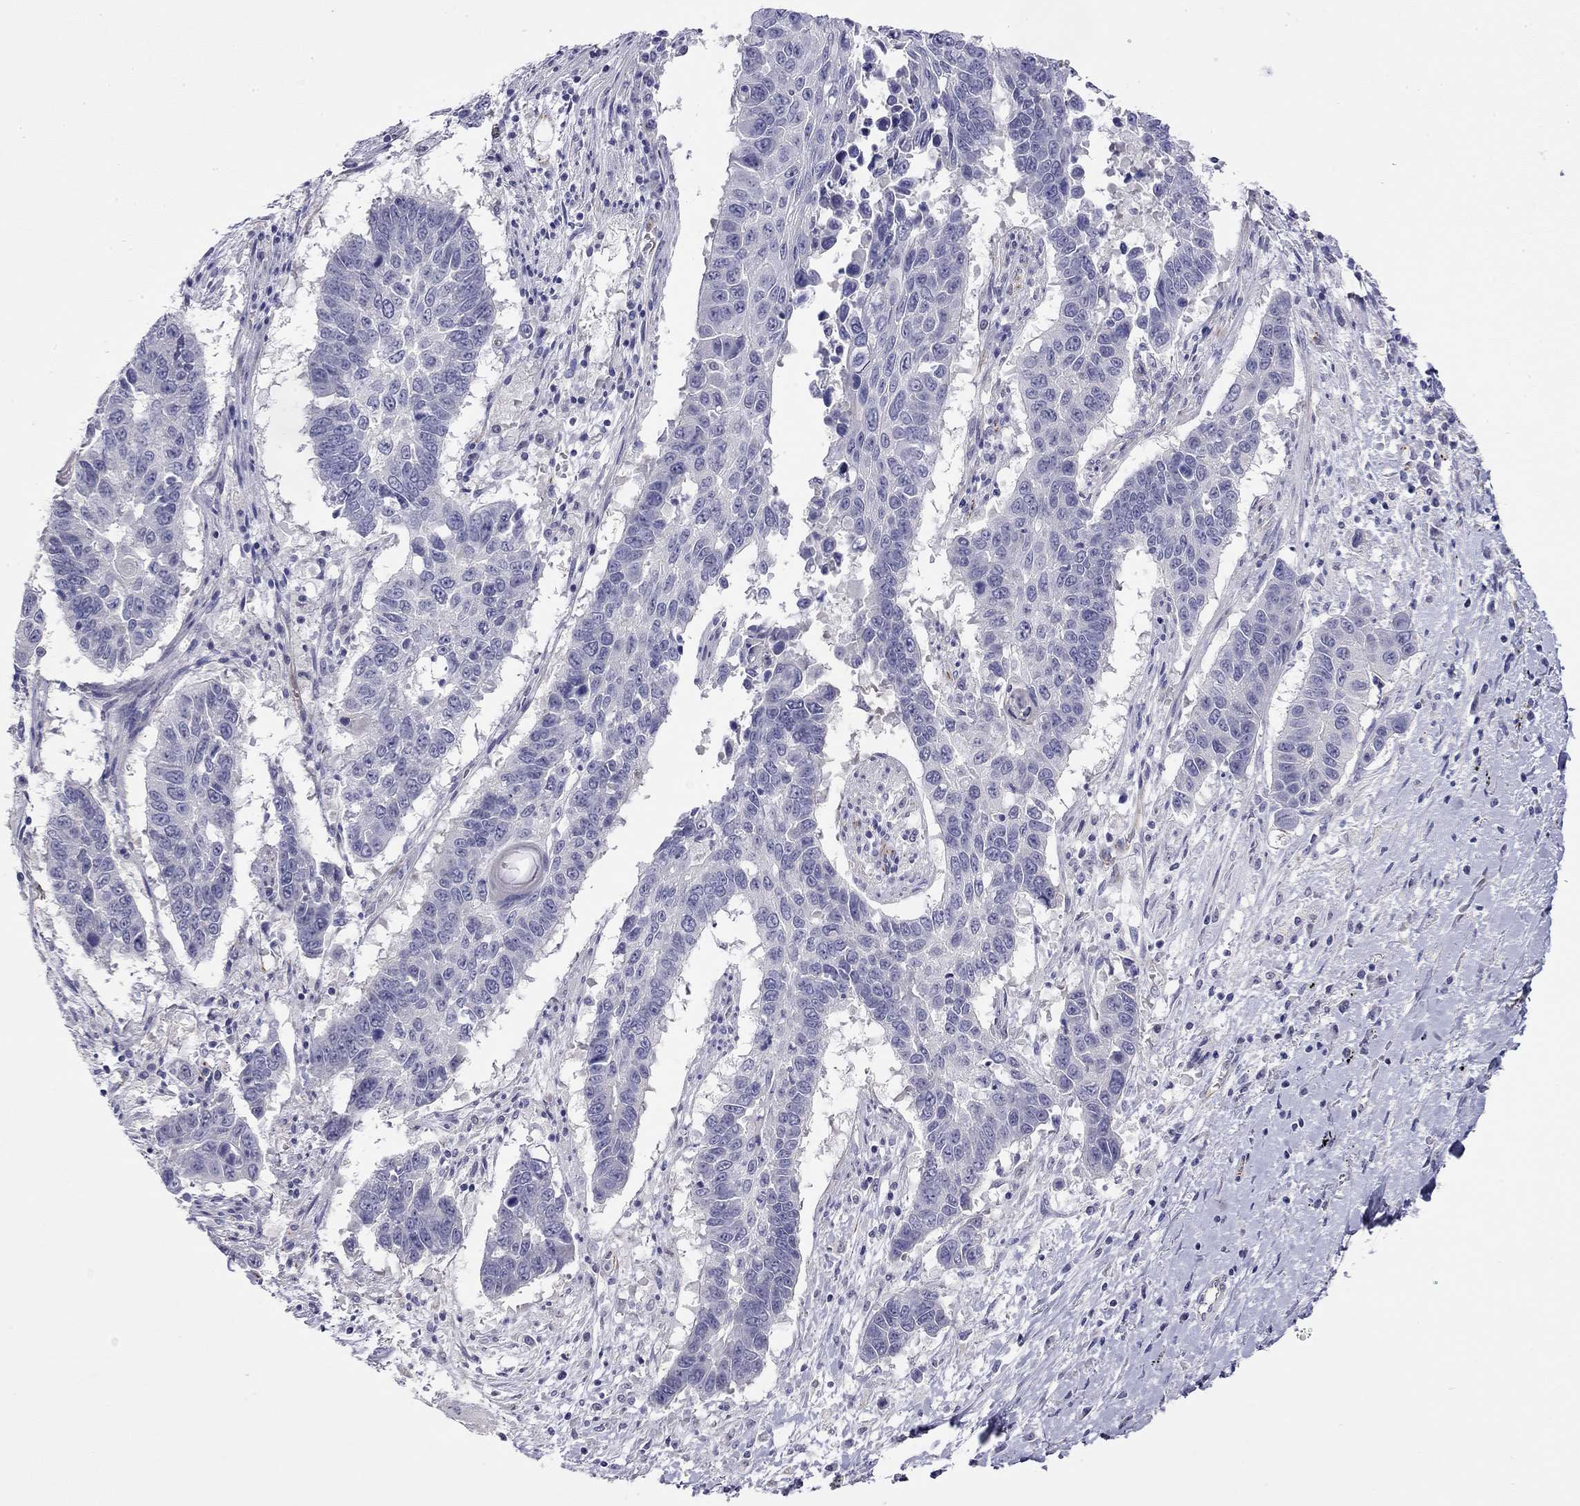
{"staining": {"intensity": "negative", "quantity": "none", "location": "none"}, "tissue": "lung cancer", "cell_type": "Tumor cells", "image_type": "cancer", "snomed": [{"axis": "morphology", "description": "Squamous cell carcinoma, NOS"}, {"axis": "topography", "description": "Lung"}], "caption": "Tumor cells show no significant staining in lung cancer (squamous cell carcinoma).", "gene": "RTL1", "patient": {"sex": "male", "age": 73}}